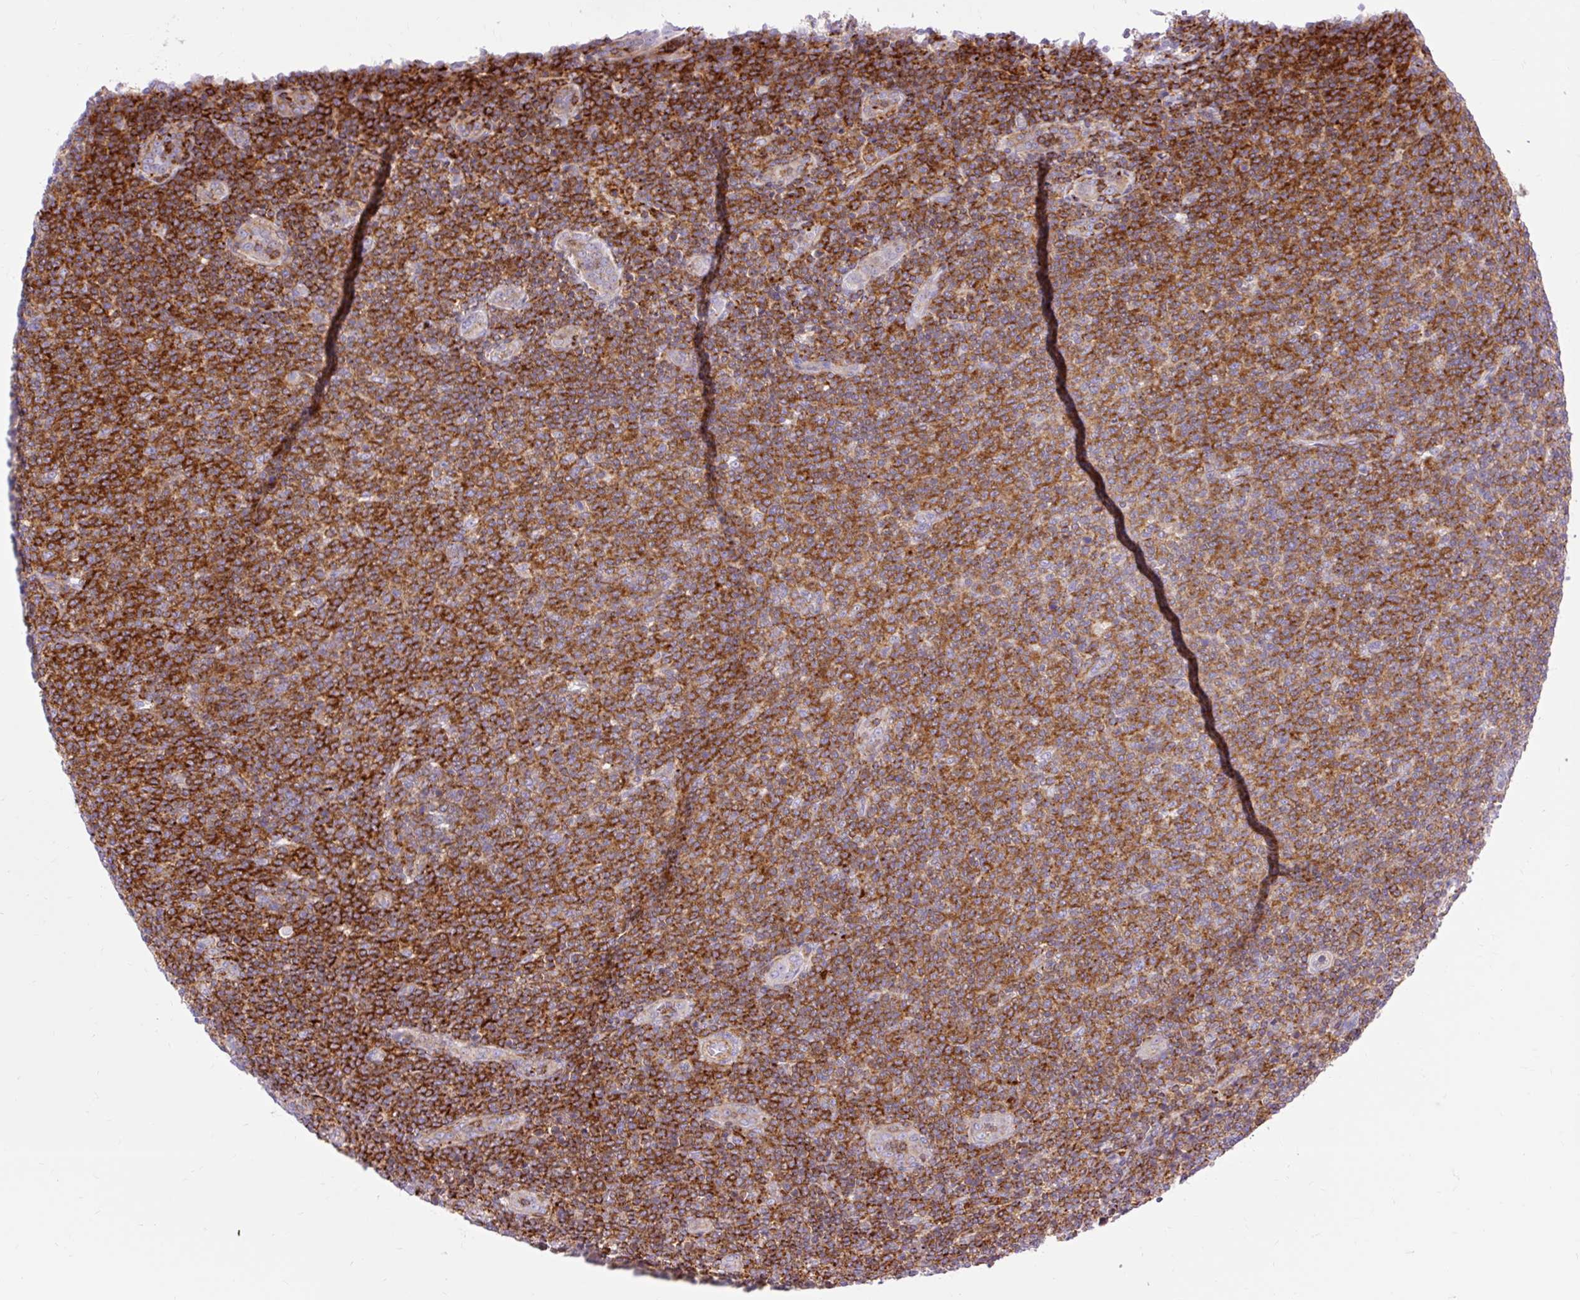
{"staining": {"intensity": "strong", "quantity": ">75%", "location": "cytoplasmic/membranous"}, "tissue": "lymphoma", "cell_type": "Tumor cells", "image_type": "cancer", "snomed": [{"axis": "morphology", "description": "Malignant lymphoma, non-Hodgkin's type, Low grade"}, {"axis": "topography", "description": "Lymph node"}], "caption": "Approximately >75% of tumor cells in malignant lymphoma, non-Hodgkin's type (low-grade) reveal strong cytoplasmic/membranous protein expression as visualized by brown immunohistochemical staining.", "gene": "CORO7-PAM16", "patient": {"sex": "male", "age": 66}}